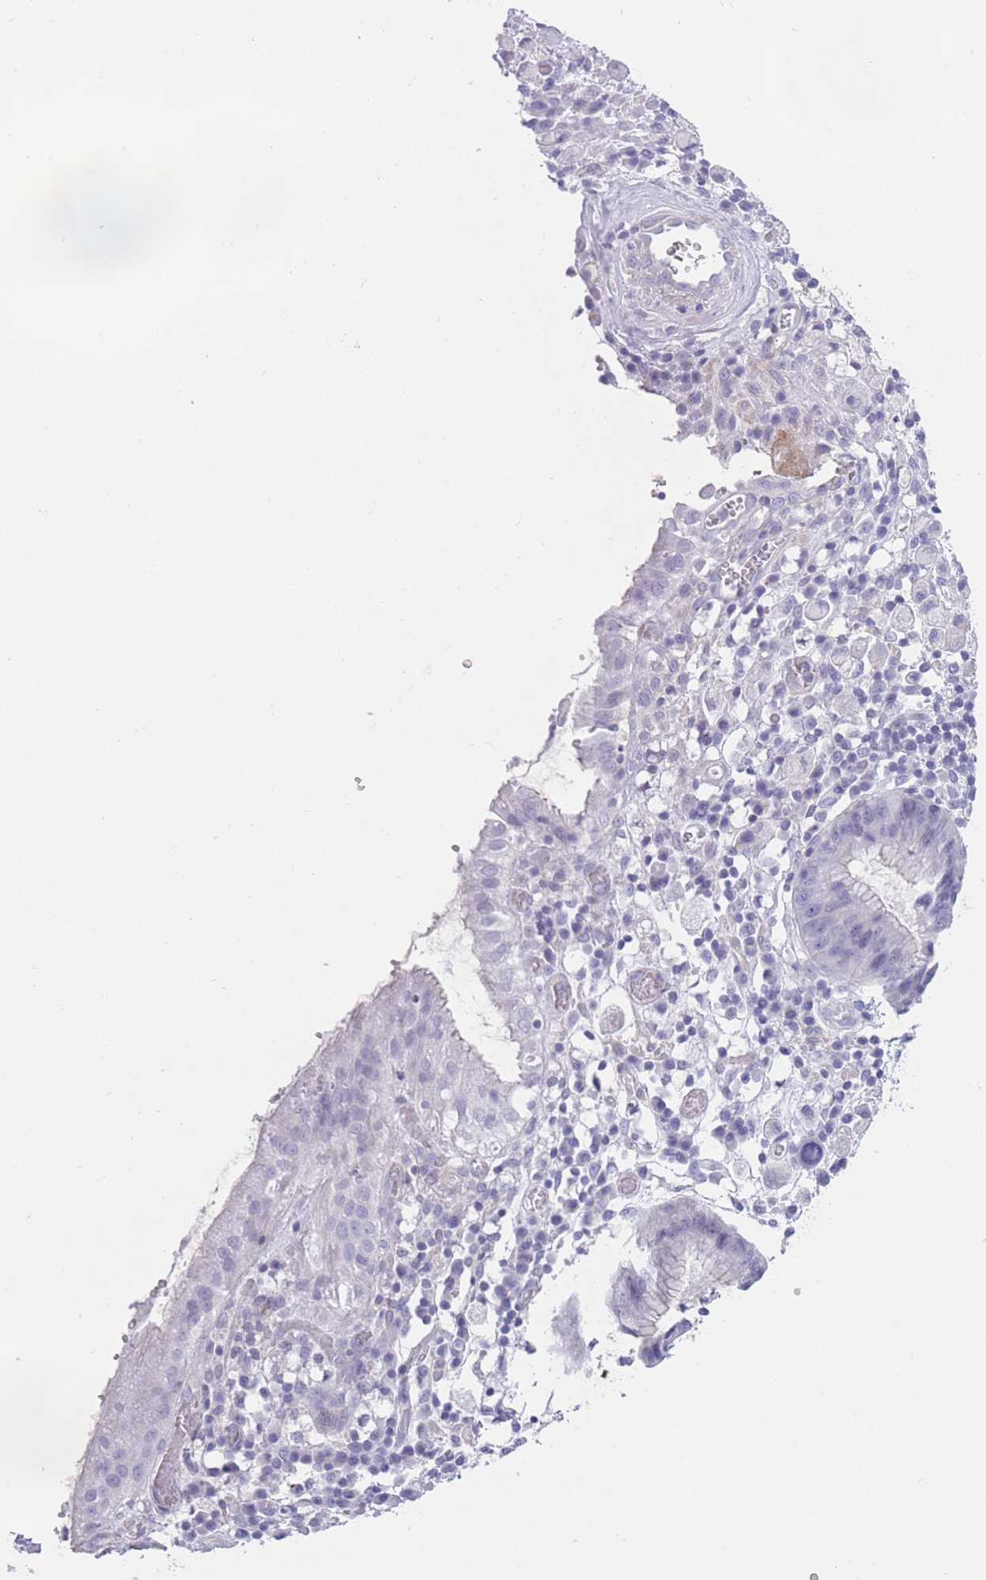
{"staining": {"intensity": "negative", "quantity": "none", "location": "none"}, "tissue": "stomach cancer", "cell_type": "Tumor cells", "image_type": "cancer", "snomed": [{"axis": "morphology", "description": "Adenocarcinoma, NOS"}, {"axis": "topography", "description": "Stomach"}], "caption": "DAB immunohistochemical staining of stomach cancer (adenocarcinoma) demonstrates no significant positivity in tumor cells.", "gene": "OR11H12", "patient": {"sex": "male", "age": 77}}